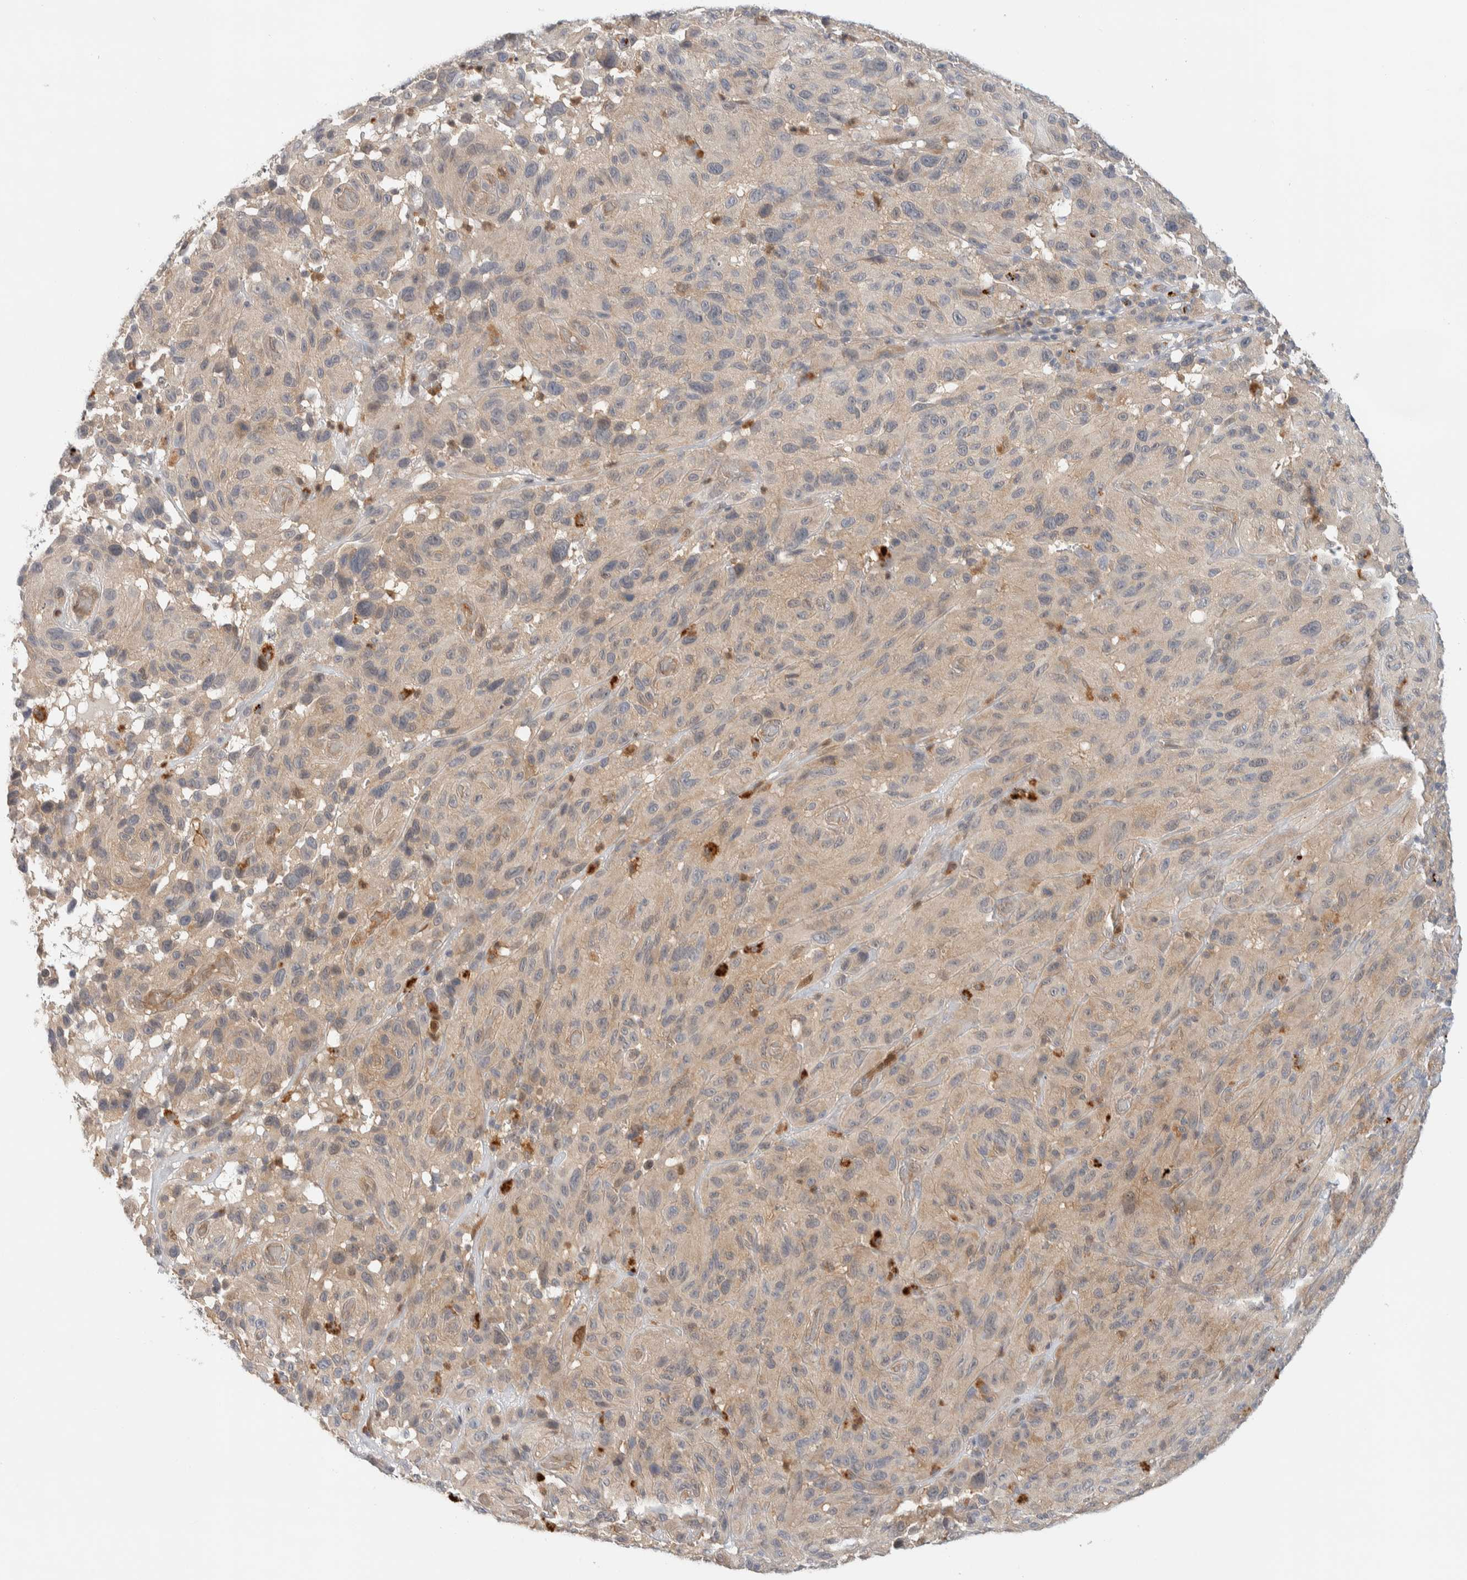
{"staining": {"intensity": "negative", "quantity": "none", "location": "none"}, "tissue": "melanoma", "cell_type": "Tumor cells", "image_type": "cancer", "snomed": [{"axis": "morphology", "description": "Malignant melanoma, NOS"}, {"axis": "topography", "description": "Skin"}], "caption": "A micrograph of melanoma stained for a protein shows no brown staining in tumor cells.", "gene": "GCLM", "patient": {"sex": "male", "age": 66}}